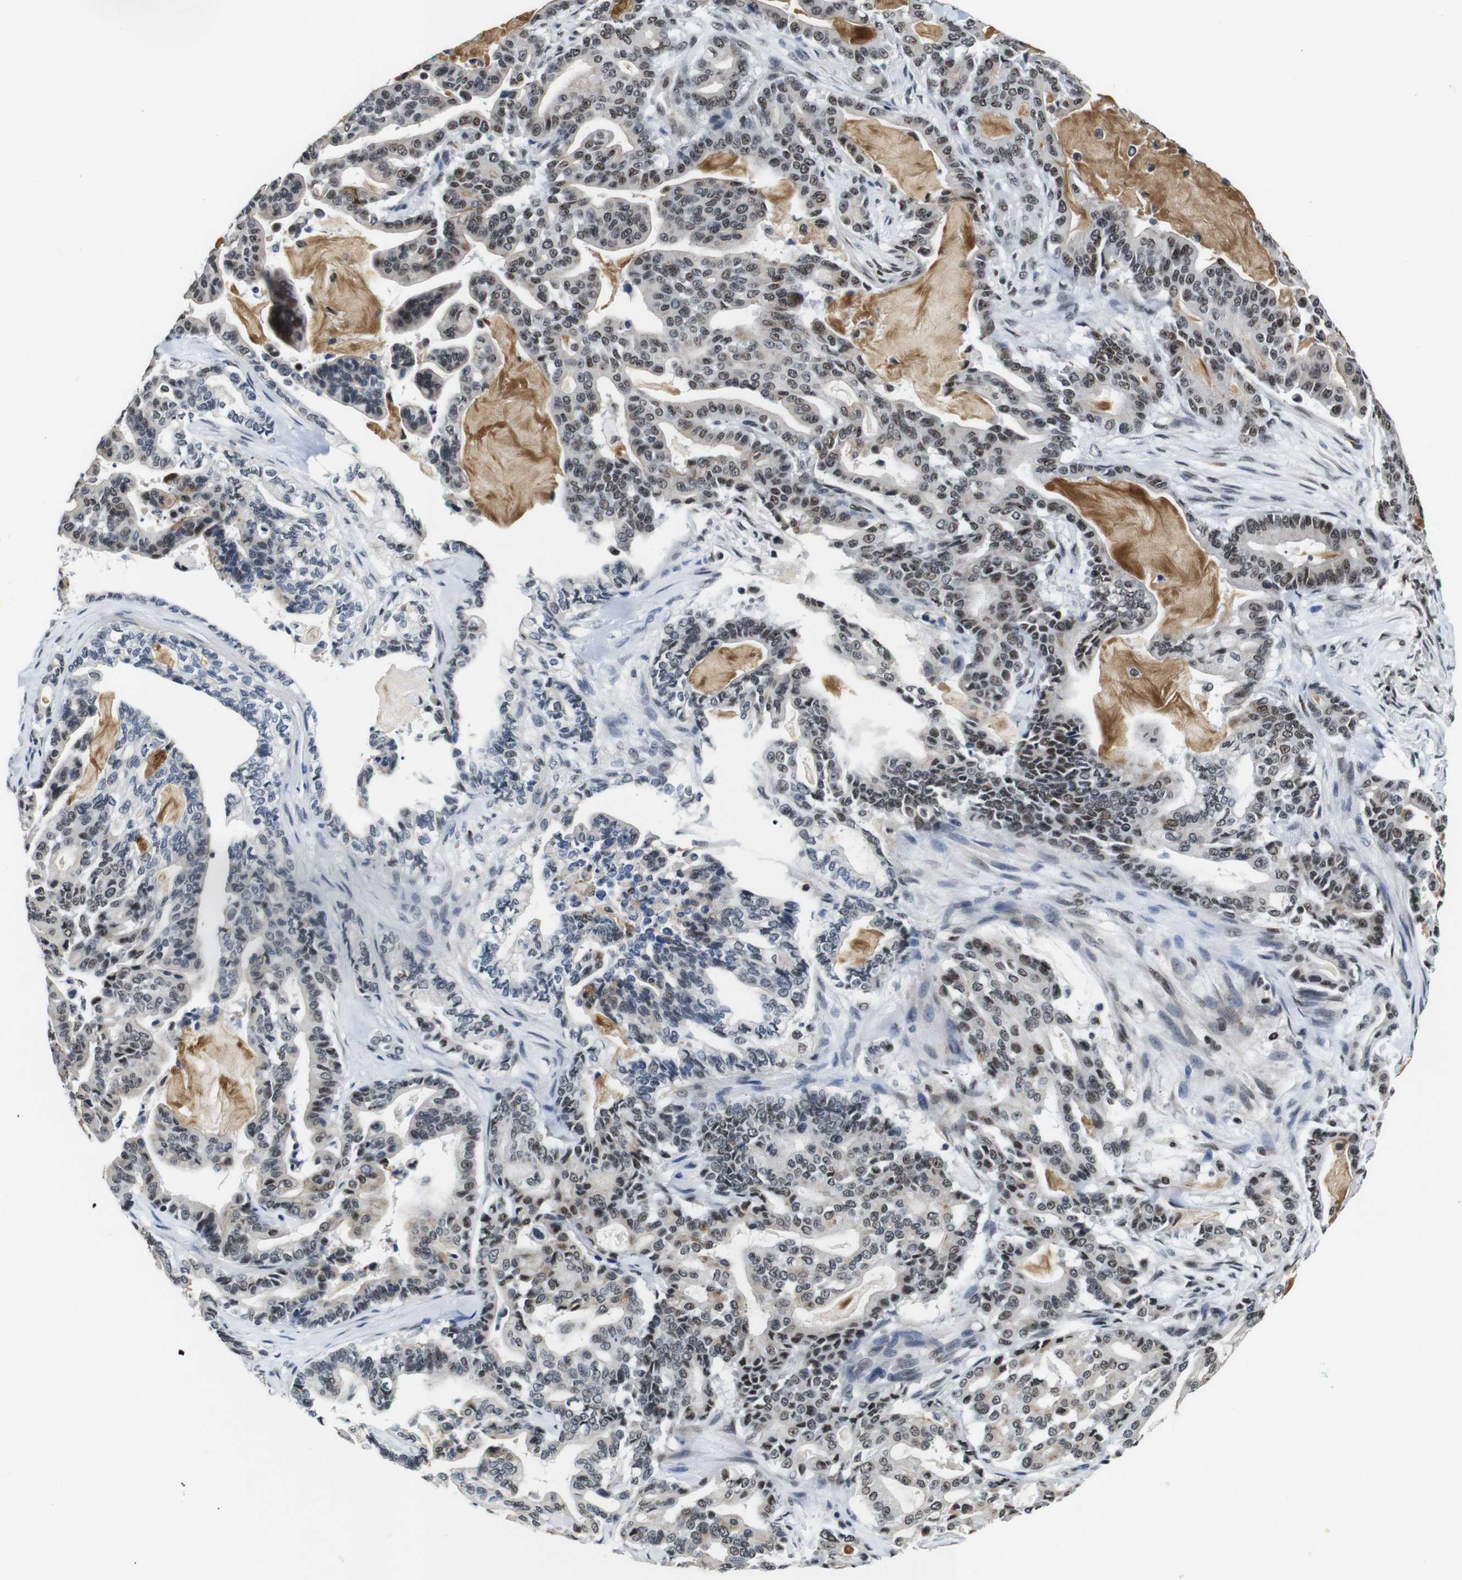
{"staining": {"intensity": "moderate", "quantity": ">75%", "location": "nuclear"}, "tissue": "pancreatic cancer", "cell_type": "Tumor cells", "image_type": "cancer", "snomed": [{"axis": "morphology", "description": "Adenocarcinoma, NOS"}, {"axis": "topography", "description": "Pancreas"}], "caption": "Human pancreatic cancer stained with a brown dye exhibits moderate nuclear positive staining in approximately >75% of tumor cells.", "gene": "ILDR2", "patient": {"sex": "male", "age": 63}}